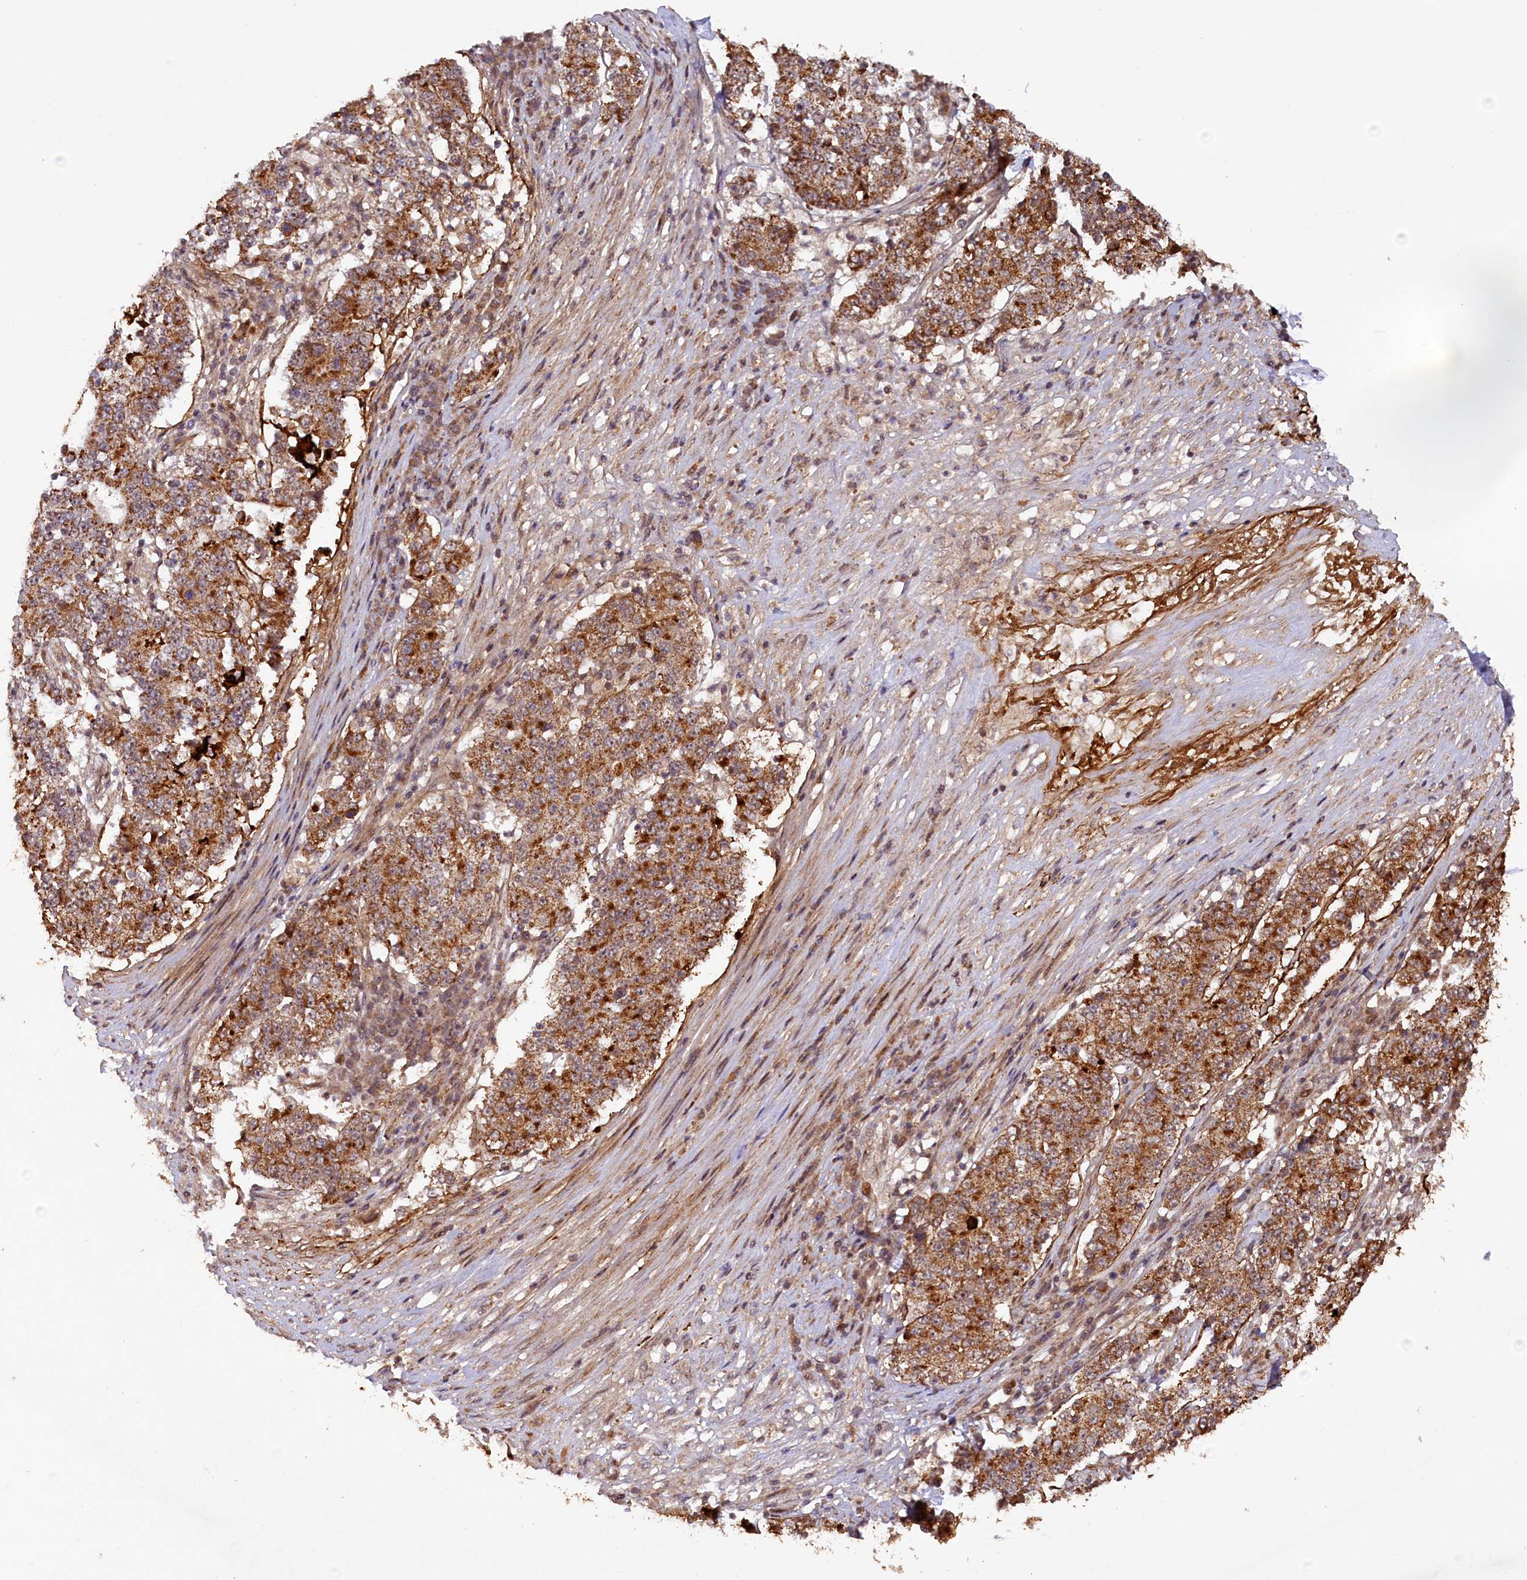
{"staining": {"intensity": "moderate", "quantity": ">75%", "location": "cytoplasmic/membranous"}, "tissue": "stomach cancer", "cell_type": "Tumor cells", "image_type": "cancer", "snomed": [{"axis": "morphology", "description": "Adenocarcinoma, NOS"}, {"axis": "topography", "description": "Stomach"}], "caption": "A brown stain labels moderate cytoplasmic/membranous expression of a protein in adenocarcinoma (stomach) tumor cells. The staining was performed using DAB, with brown indicating positive protein expression. Nuclei are stained blue with hematoxylin.", "gene": "SHPRH", "patient": {"sex": "male", "age": 59}}